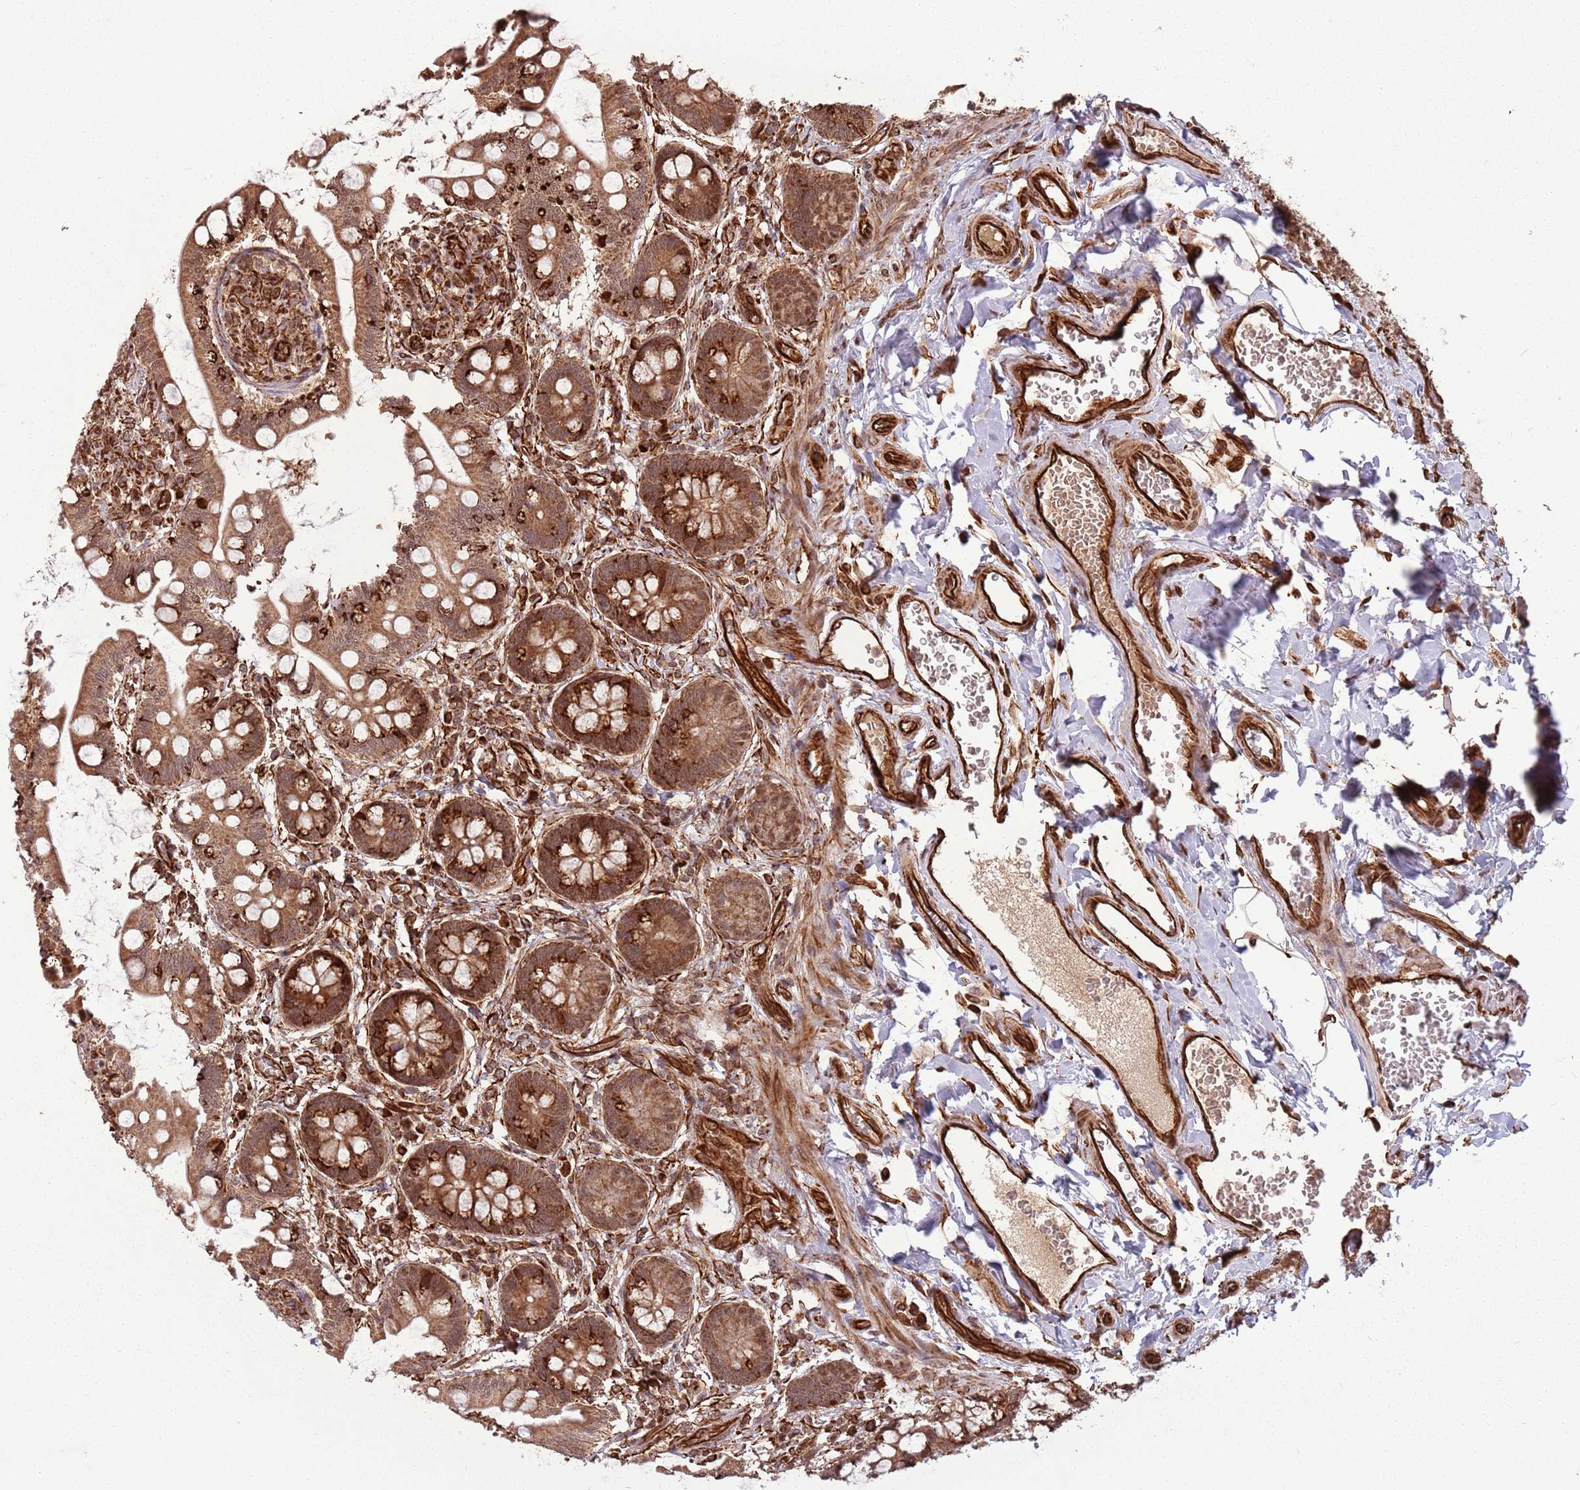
{"staining": {"intensity": "strong", "quantity": ">75%", "location": "cytoplasmic/membranous,nuclear"}, "tissue": "small intestine", "cell_type": "Glandular cells", "image_type": "normal", "snomed": [{"axis": "morphology", "description": "Normal tissue, NOS"}, {"axis": "topography", "description": "Small intestine"}], "caption": "Immunohistochemical staining of normal human small intestine shows >75% levels of strong cytoplasmic/membranous,nuclear protein expression in about >75% of glandular cells. (DAB IHC with brightfield microscopy, high magnification).", "gene": "ADAMTS3", "patient": {"sex": "male", "age": 52}}